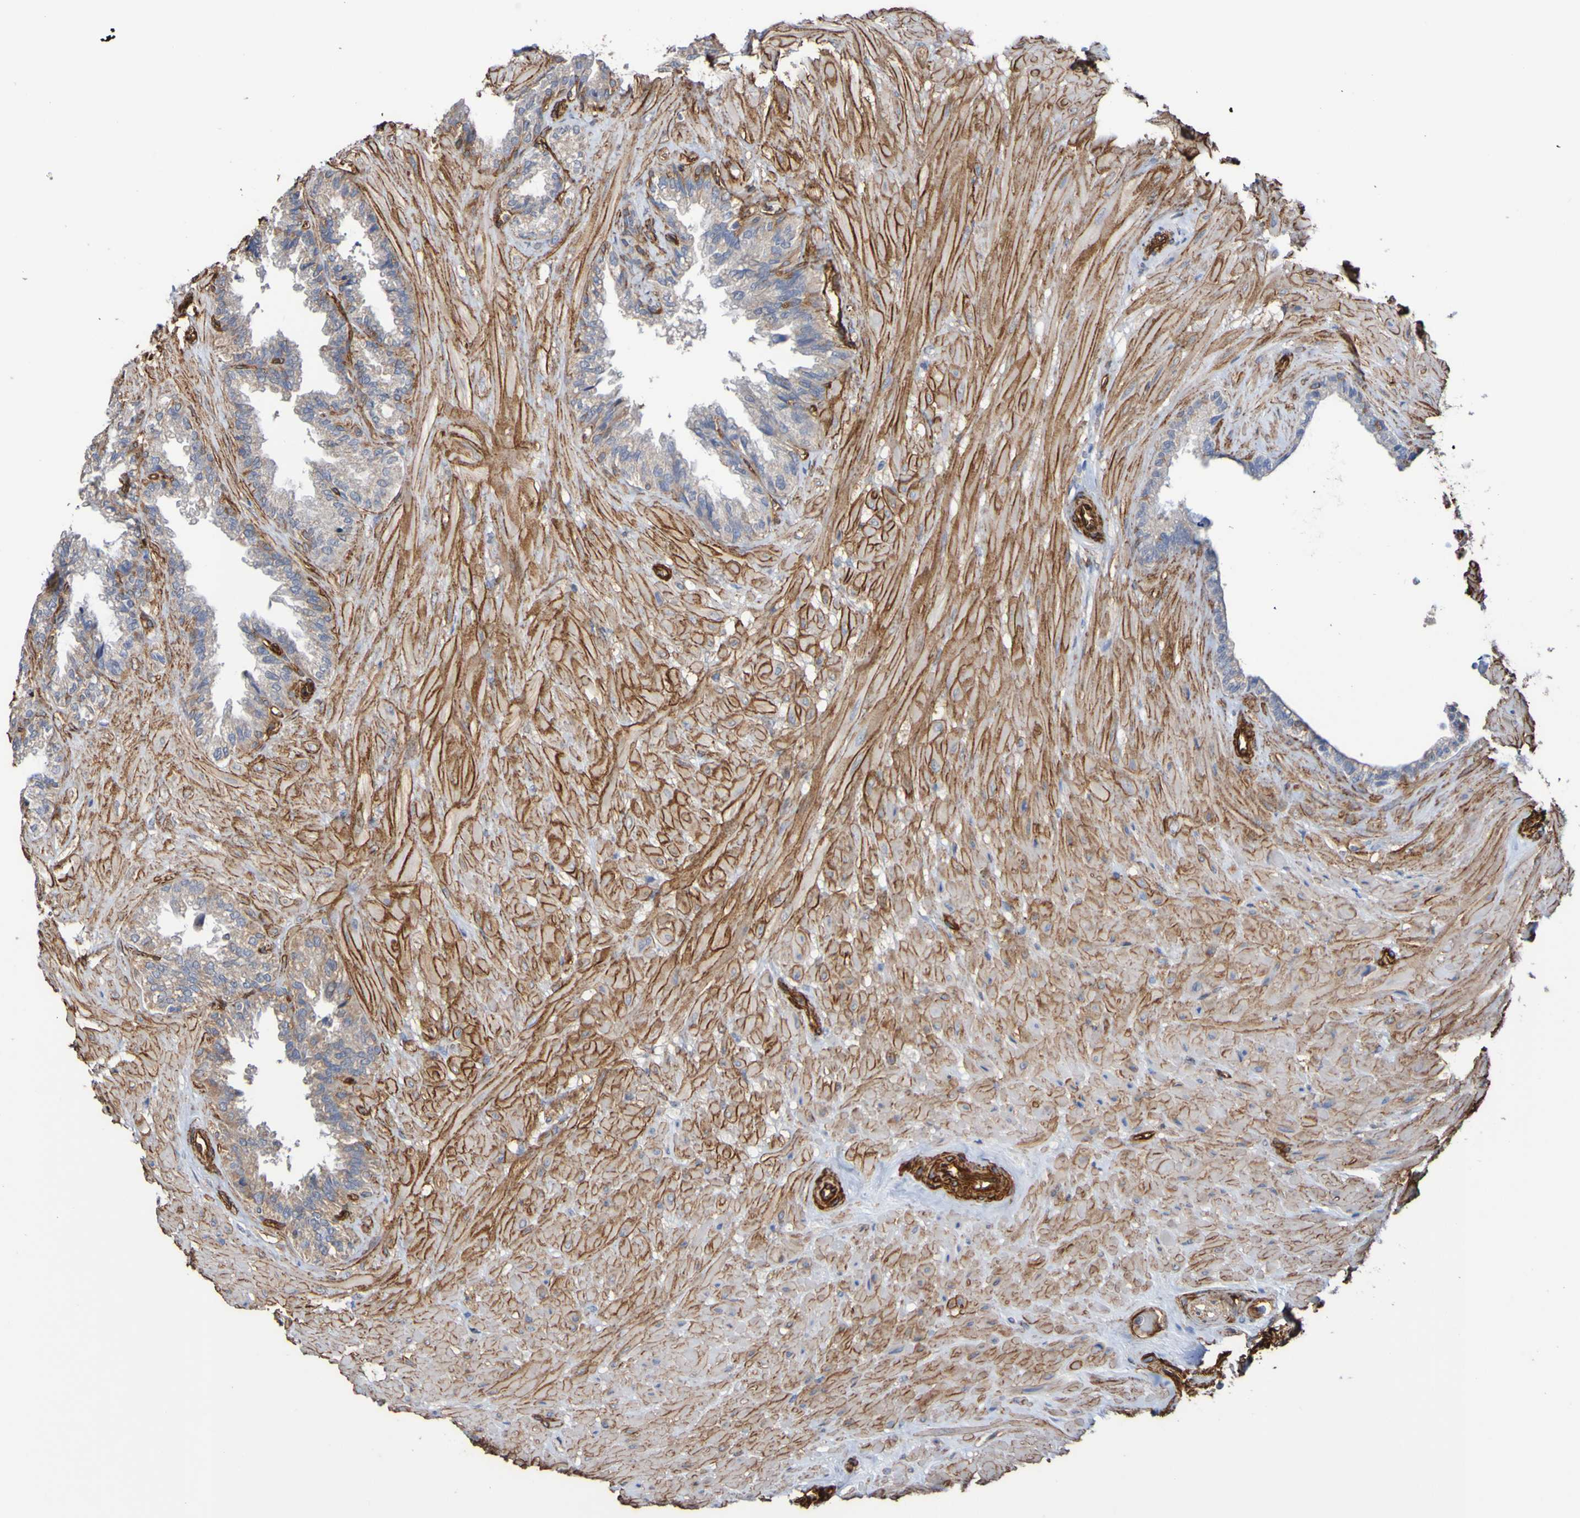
{"staining": {"intensity": "moderate", "quantity": "25%-75%", "location": "cytoplasmic/membranous"}, "tissue": "seminal vesicle", "cell_type": "Glandular cells", "image_type": "normal", "snomed": [{"axis": "morphology", "description": "Normal tissue, NOS"}, {"axis": "topography", "description": "Seminal veicle"}], "caption": "DAB (3,3'-diaminobenzidine) immunohistochemical staining of unremarkable human seminal vesicle shows moderate cytoplasmic/membranous protein staining in about 25%-75% of glandular cells. Nuclei are stained in blue.", "gene": "ELMOD3", "patient": {"sex": "male", "age": 46}}